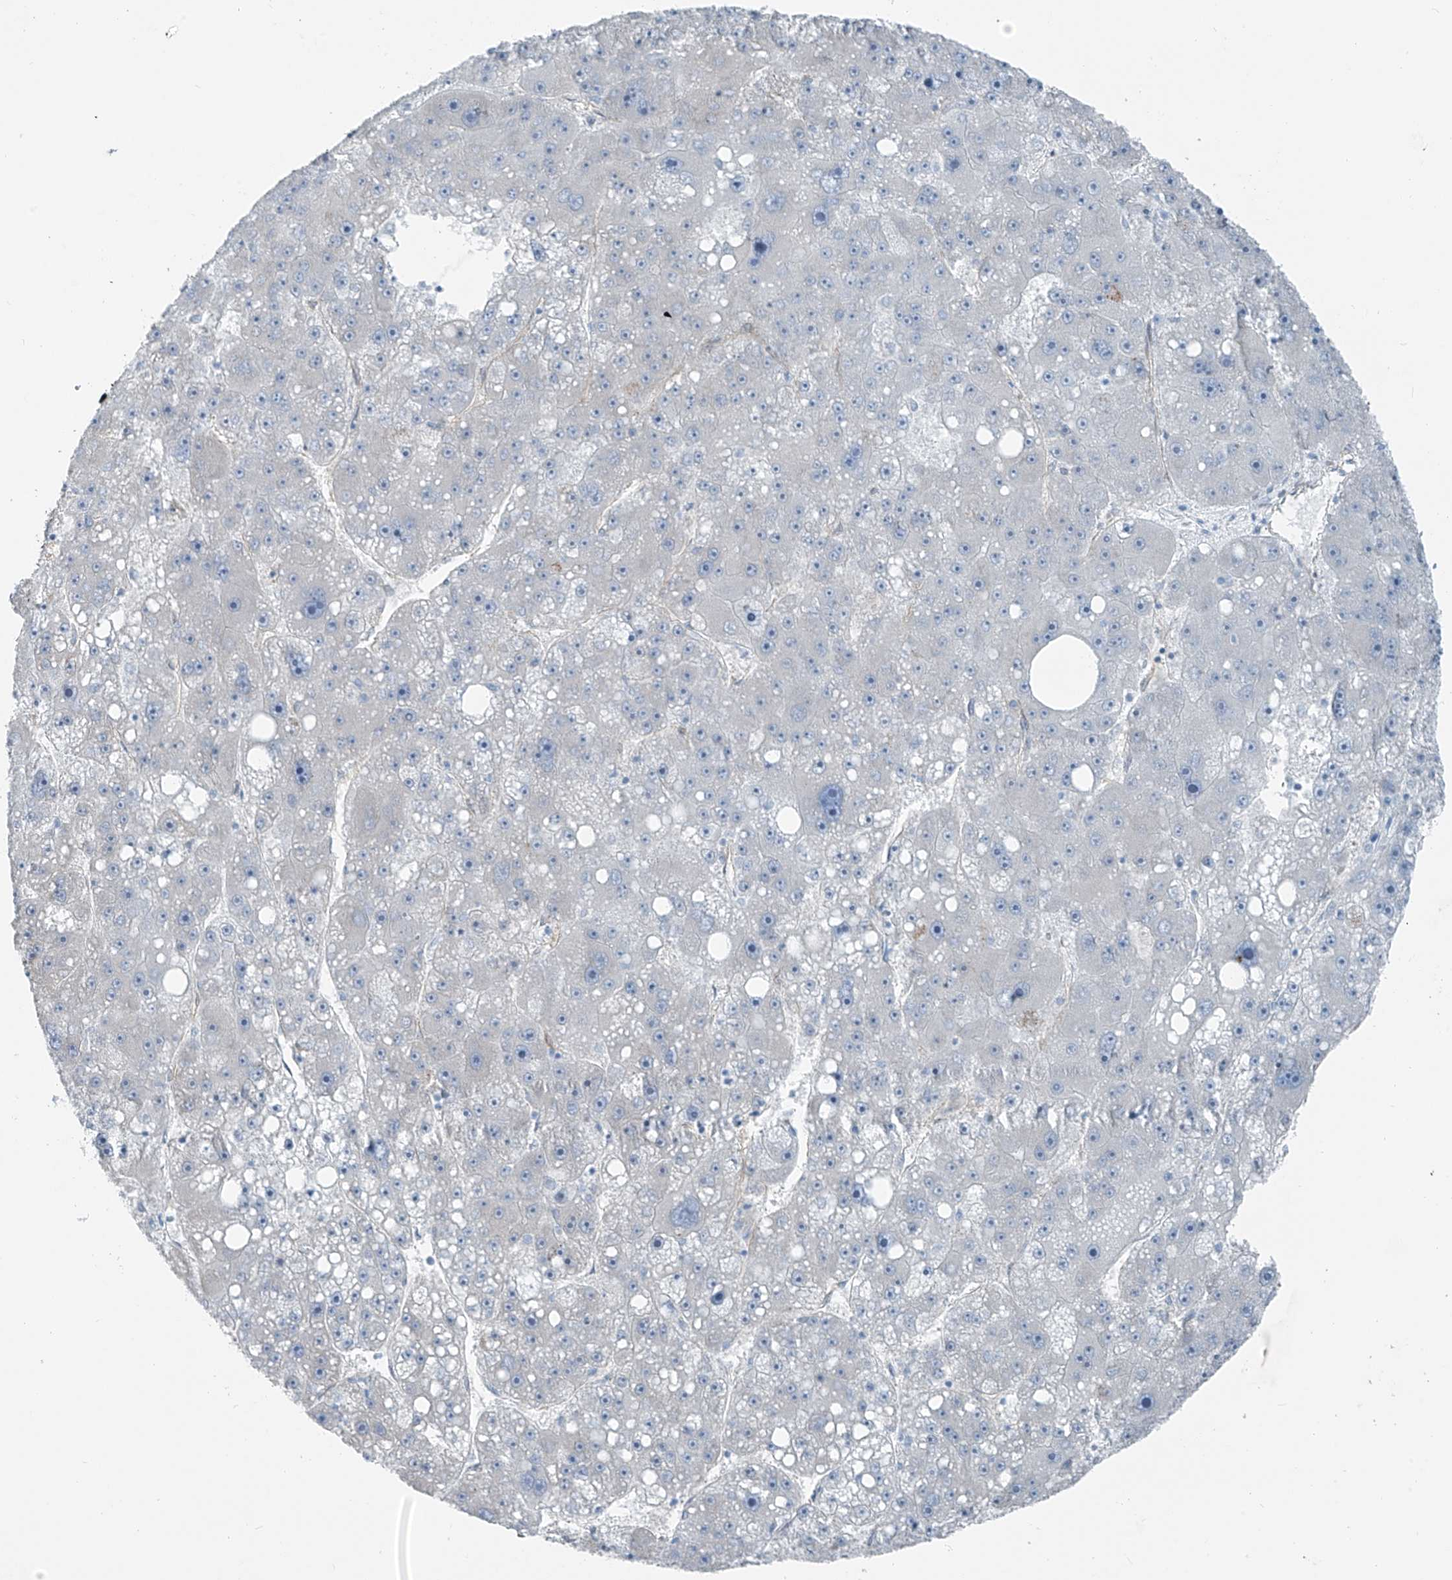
{"staining": {"intensity": "negative", "quantity": "none", "location": "none"}, "tissue": "liver cancer", "cell_type": "Tumor cells", "image_type": "cancer", "snomed": [{"axis": "morphology", "description": "Carcinoma, Hepatocellular, NOS"}, {"axis": "topography", "description": "Liver"}], "caption": "An immunohistochemistry (IHC) photomicrograph of liver cancer is shown. There is no staining in tumor cells of liver cancer.", "gene": "TNS2", "patient": {"sex": "female", "age": 61}}